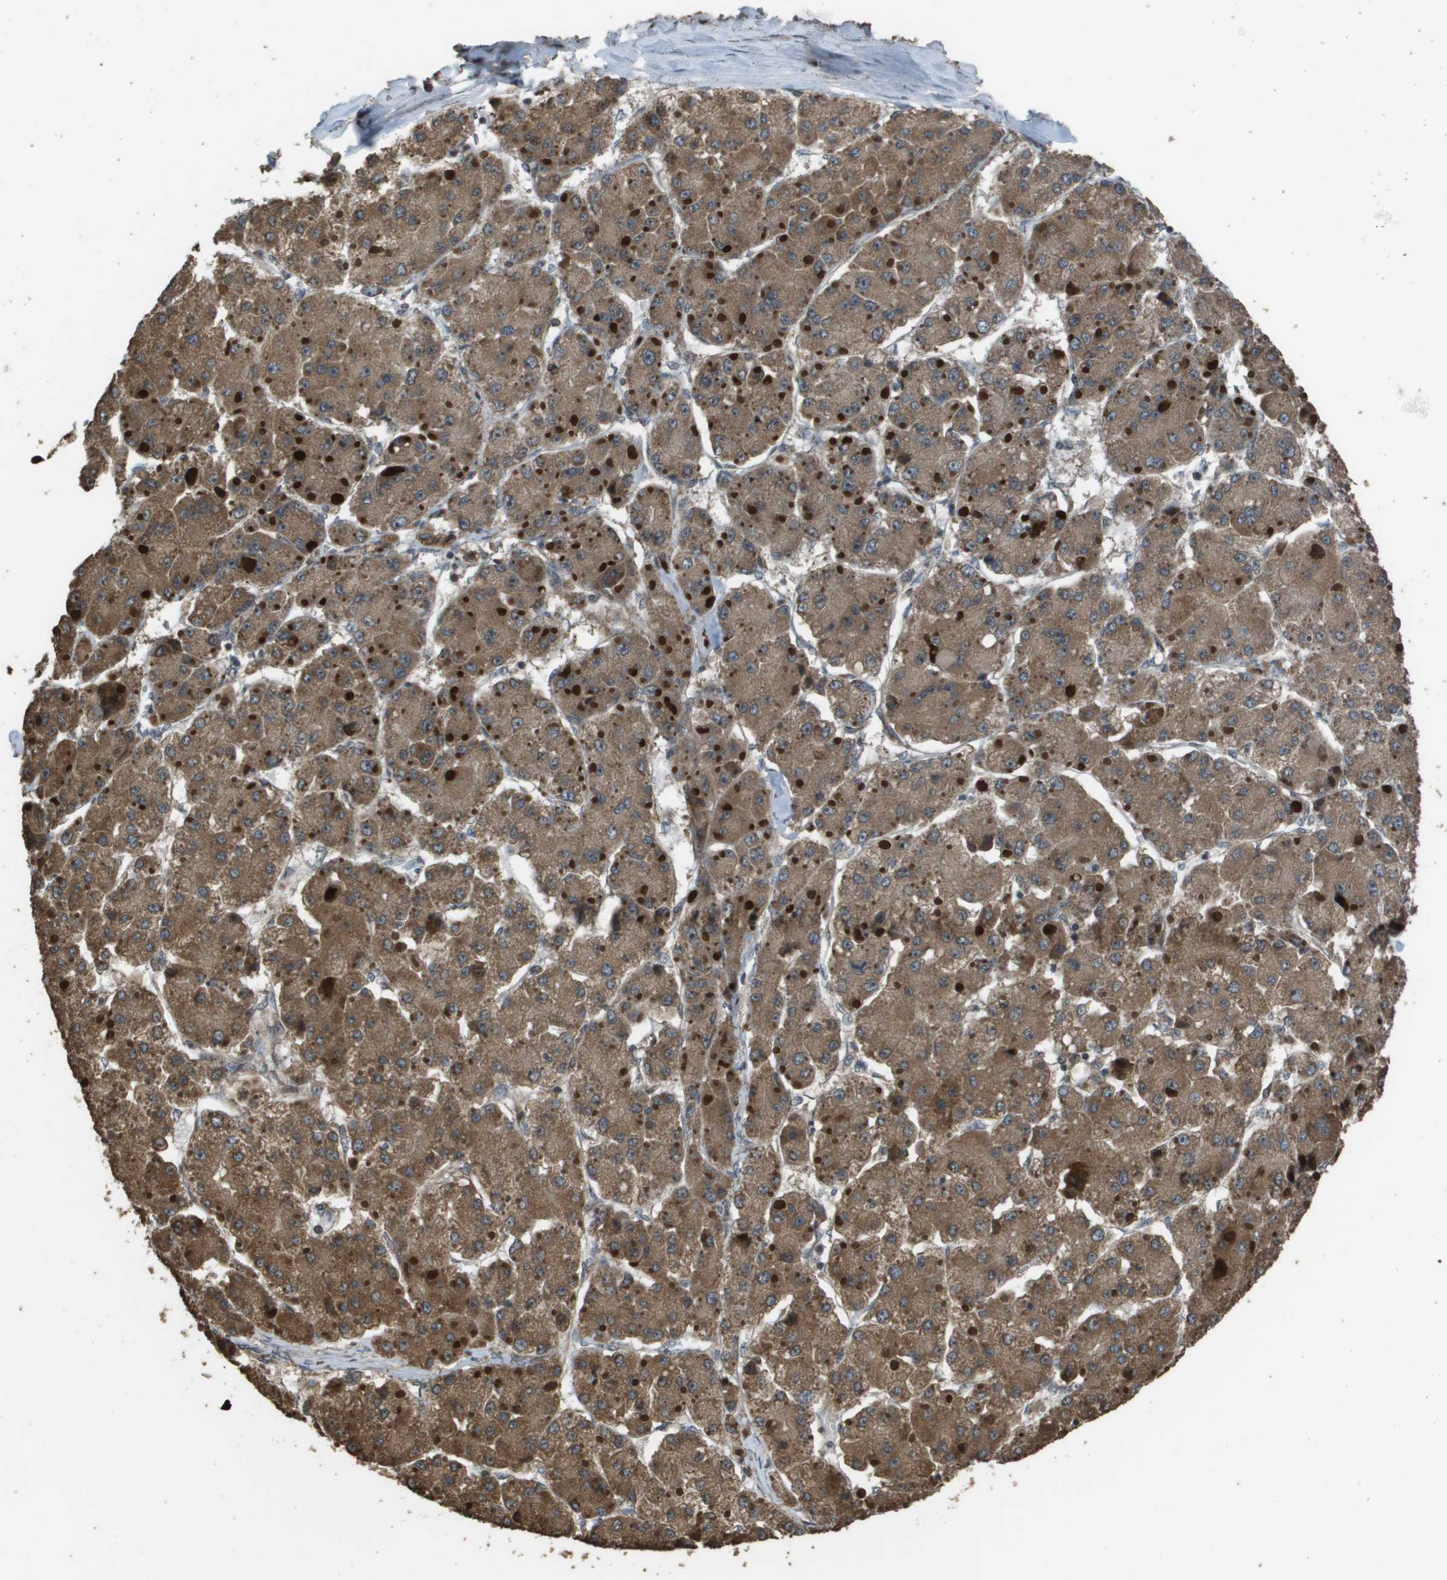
{"staining": {"intensity": "moderate", "quantity": ">75%", "location": "cytoplasmic/membranous"}, "tissue": "liver cancer", "cell_type": "Tumor cells", "image_type": "cancer", "snomed": [{"axis": "morphology", "description": "Carcinoma, Hepatocellular, NOS"}, {"axis": "topography", "description": "Liver"}], "caption": "This image demonstrates IHC staining of human liver cancer (hepatocellular carcinoma), with medium moderate cytoplasmic/membranous expression in approximately >75% of tumor cells.", "gene": "FIG4", "patient": {"sex": "female", "age": 73}}